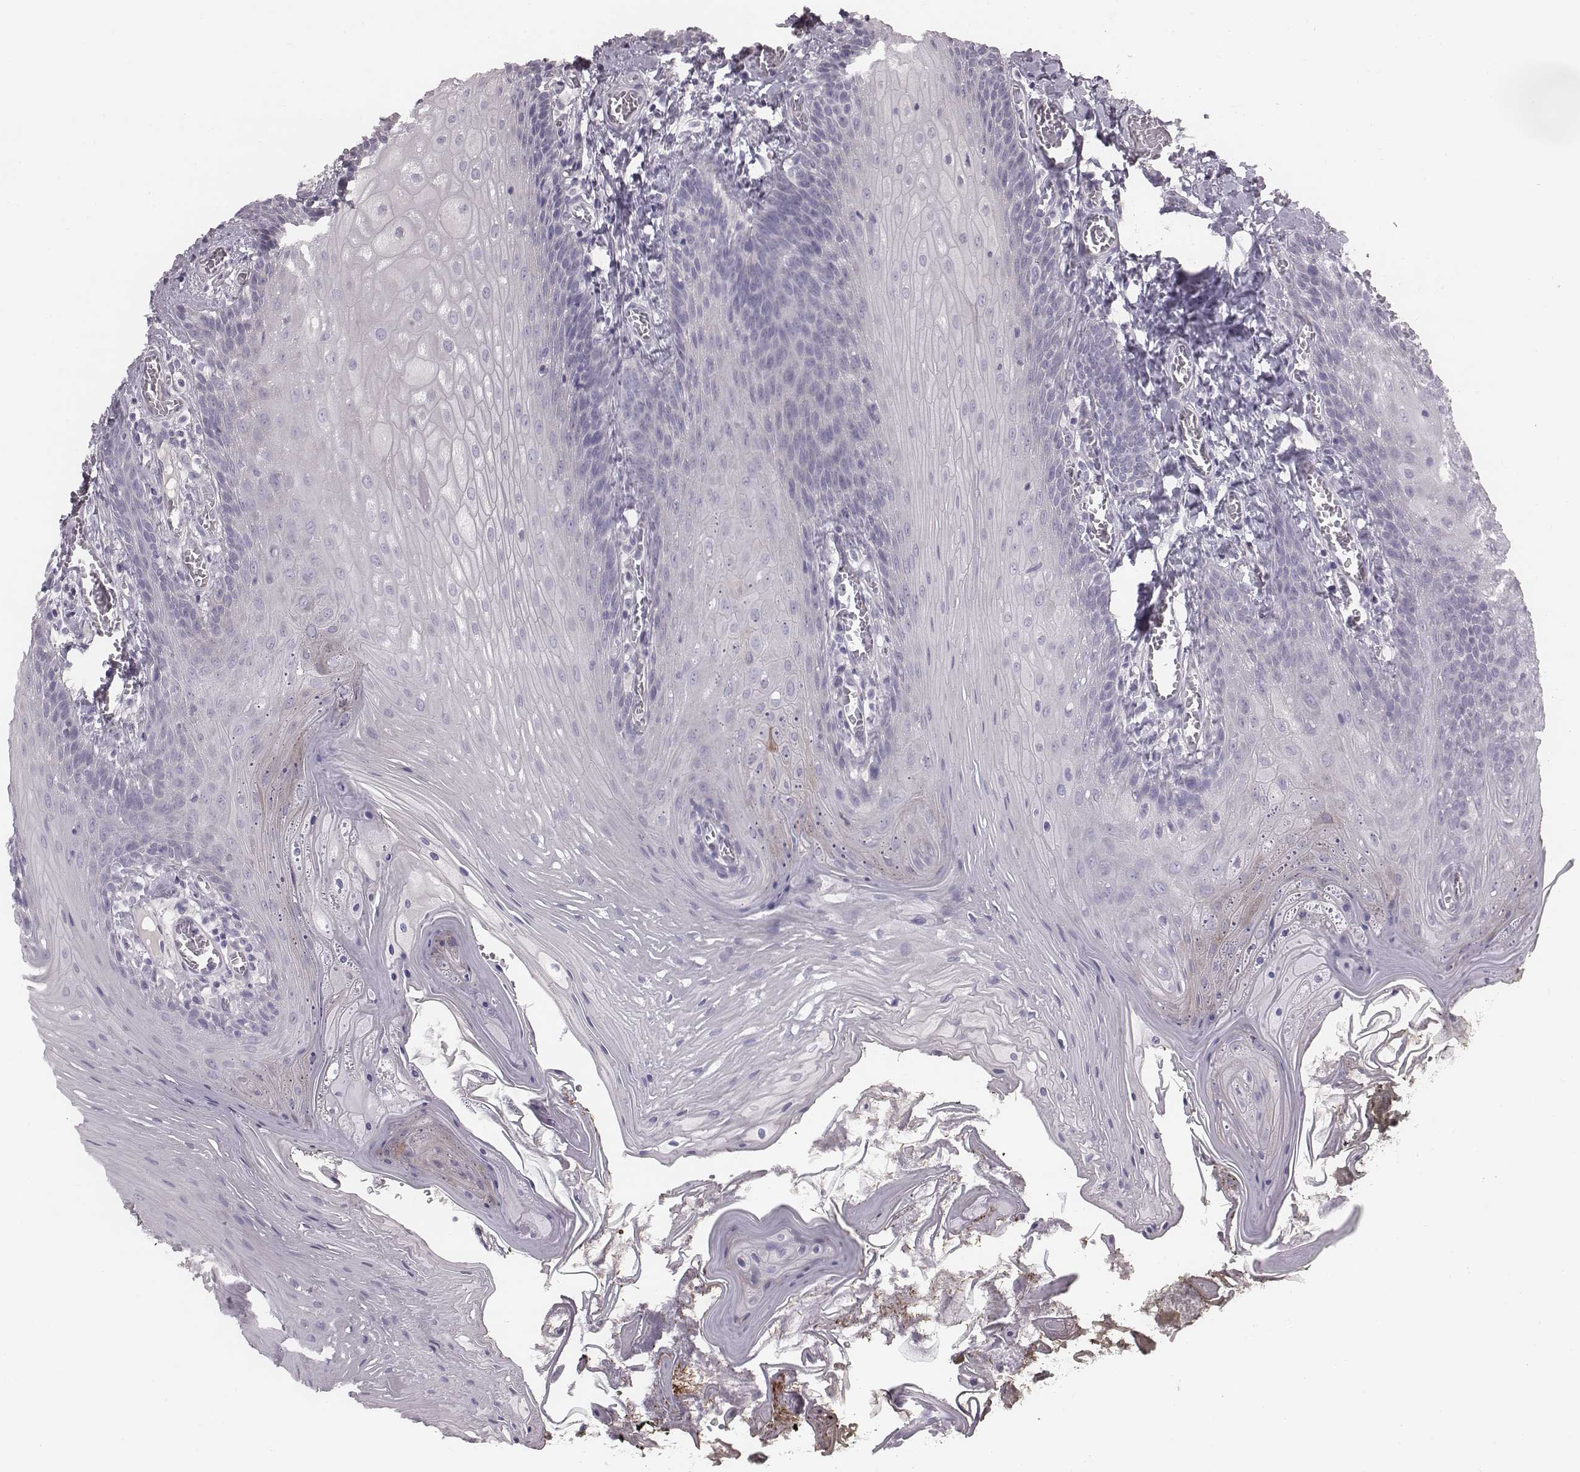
{"staining": {"intensity": "negative", "quantity": "none", "location": "none"}, "tissue": "oral mucosa", "cell_type": "Squamous epithelial cells", "image_type": "normal", "snomed": [{"axis": "morphology", "description": "Normal tissue, NOS"}, {"axis": "topography", "description": "Oral tissue"}], "caption": "This is an IHC micrograph of benign human oral mucosa. There is no expression in squamous epithelial cells.", "gene": "ENSG00000284762", "patient": {"sex": "male", "age": 9}}